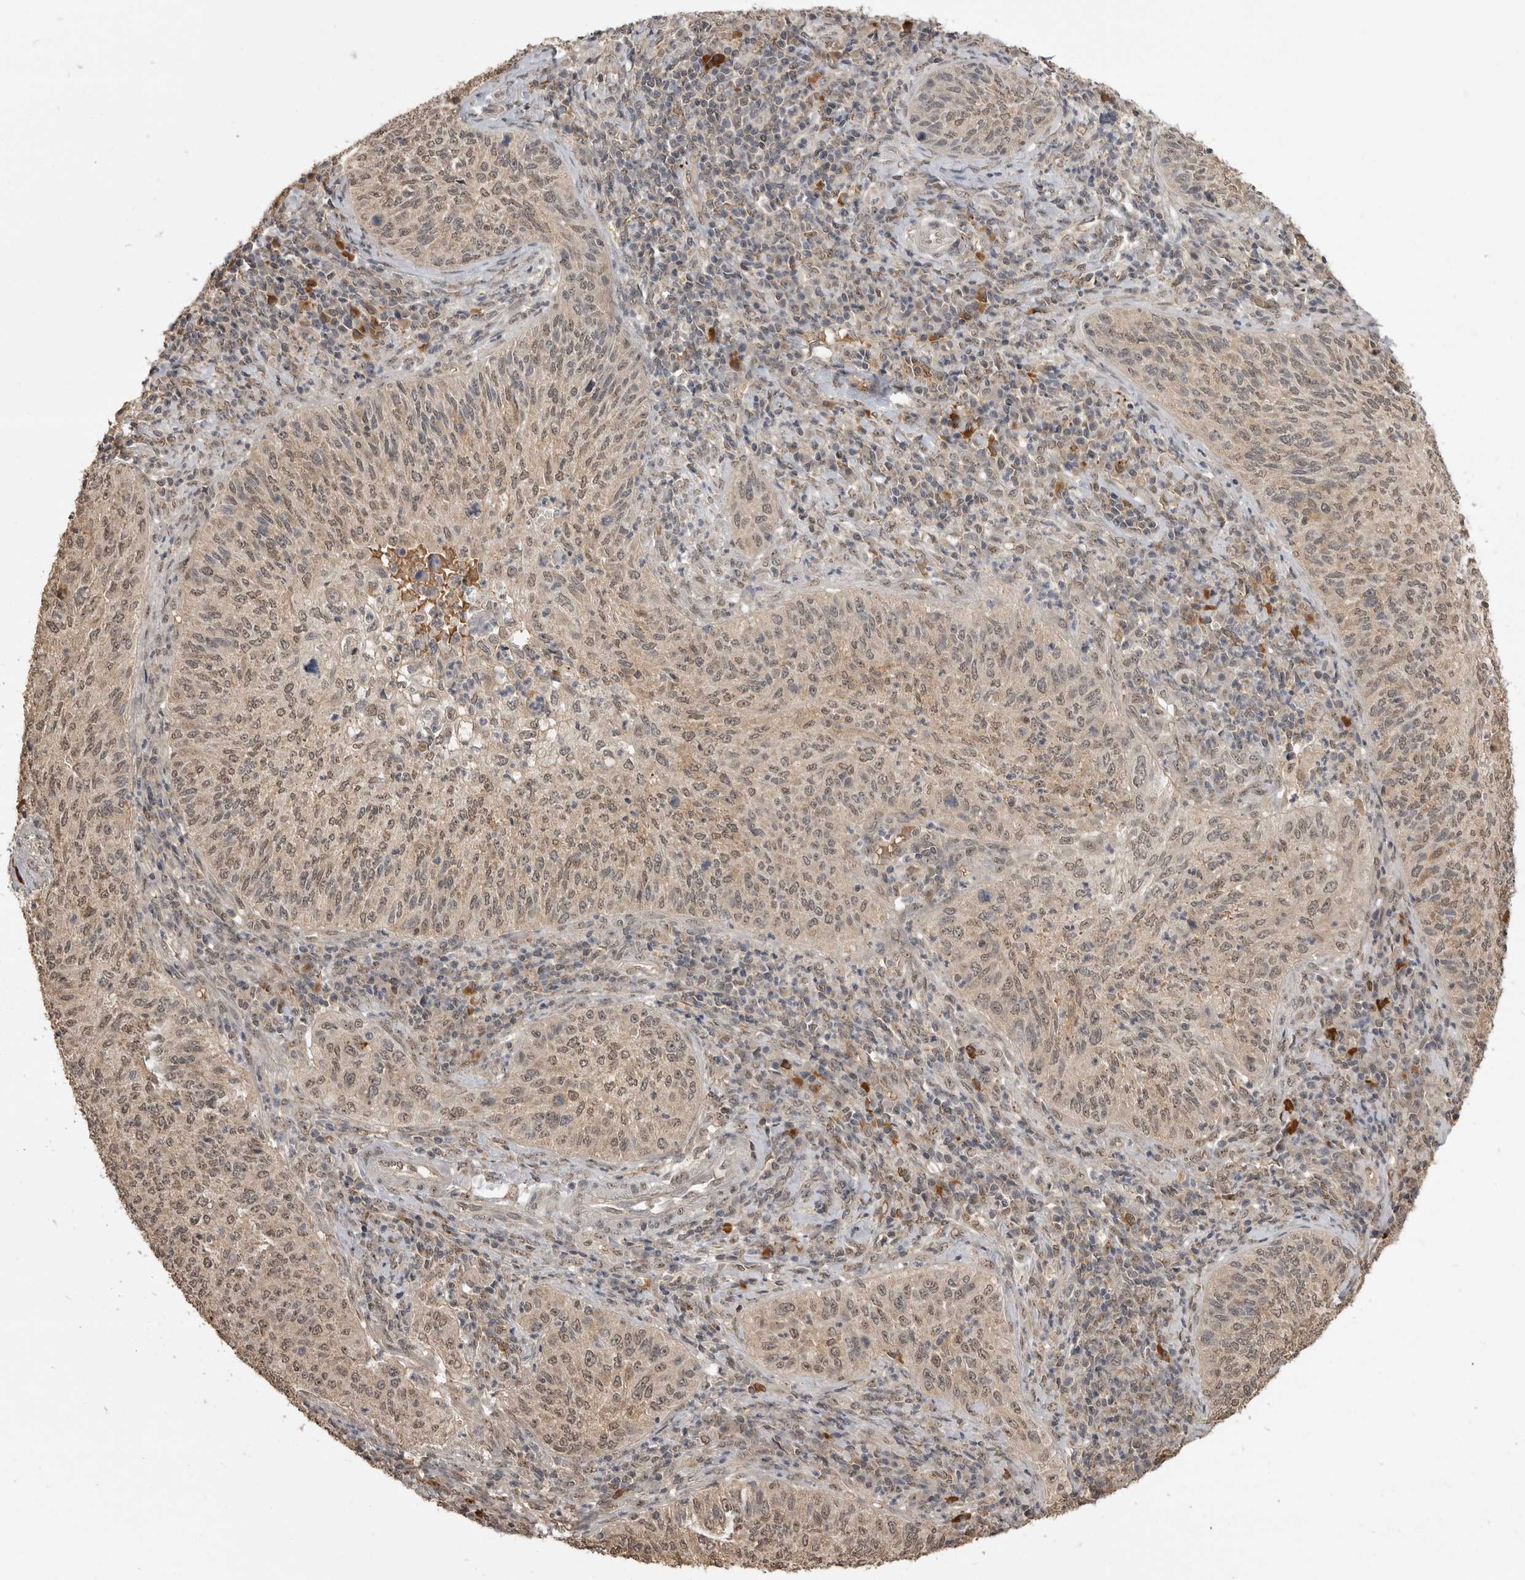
{"staining": {"intensity": "weak", "quantity": ">75%", "location": "nuclear"}, "tissue": "cervical cancer", "cell_type": "Tumor cells", "image_type": "cancer", "snomed": [{"axis": "morphology", "description": "Squamous cell carcinoma, NOS"}, {"axis": "topography", "description": "Cervix"}], "caption": "Brown immunohistochemical staining in human cervical cancer reveals weak nuclear expression in approximately >75% of tumor cells.", "gene": "ASPSCR1", "patient": {"sex": "female", "age": 30}}